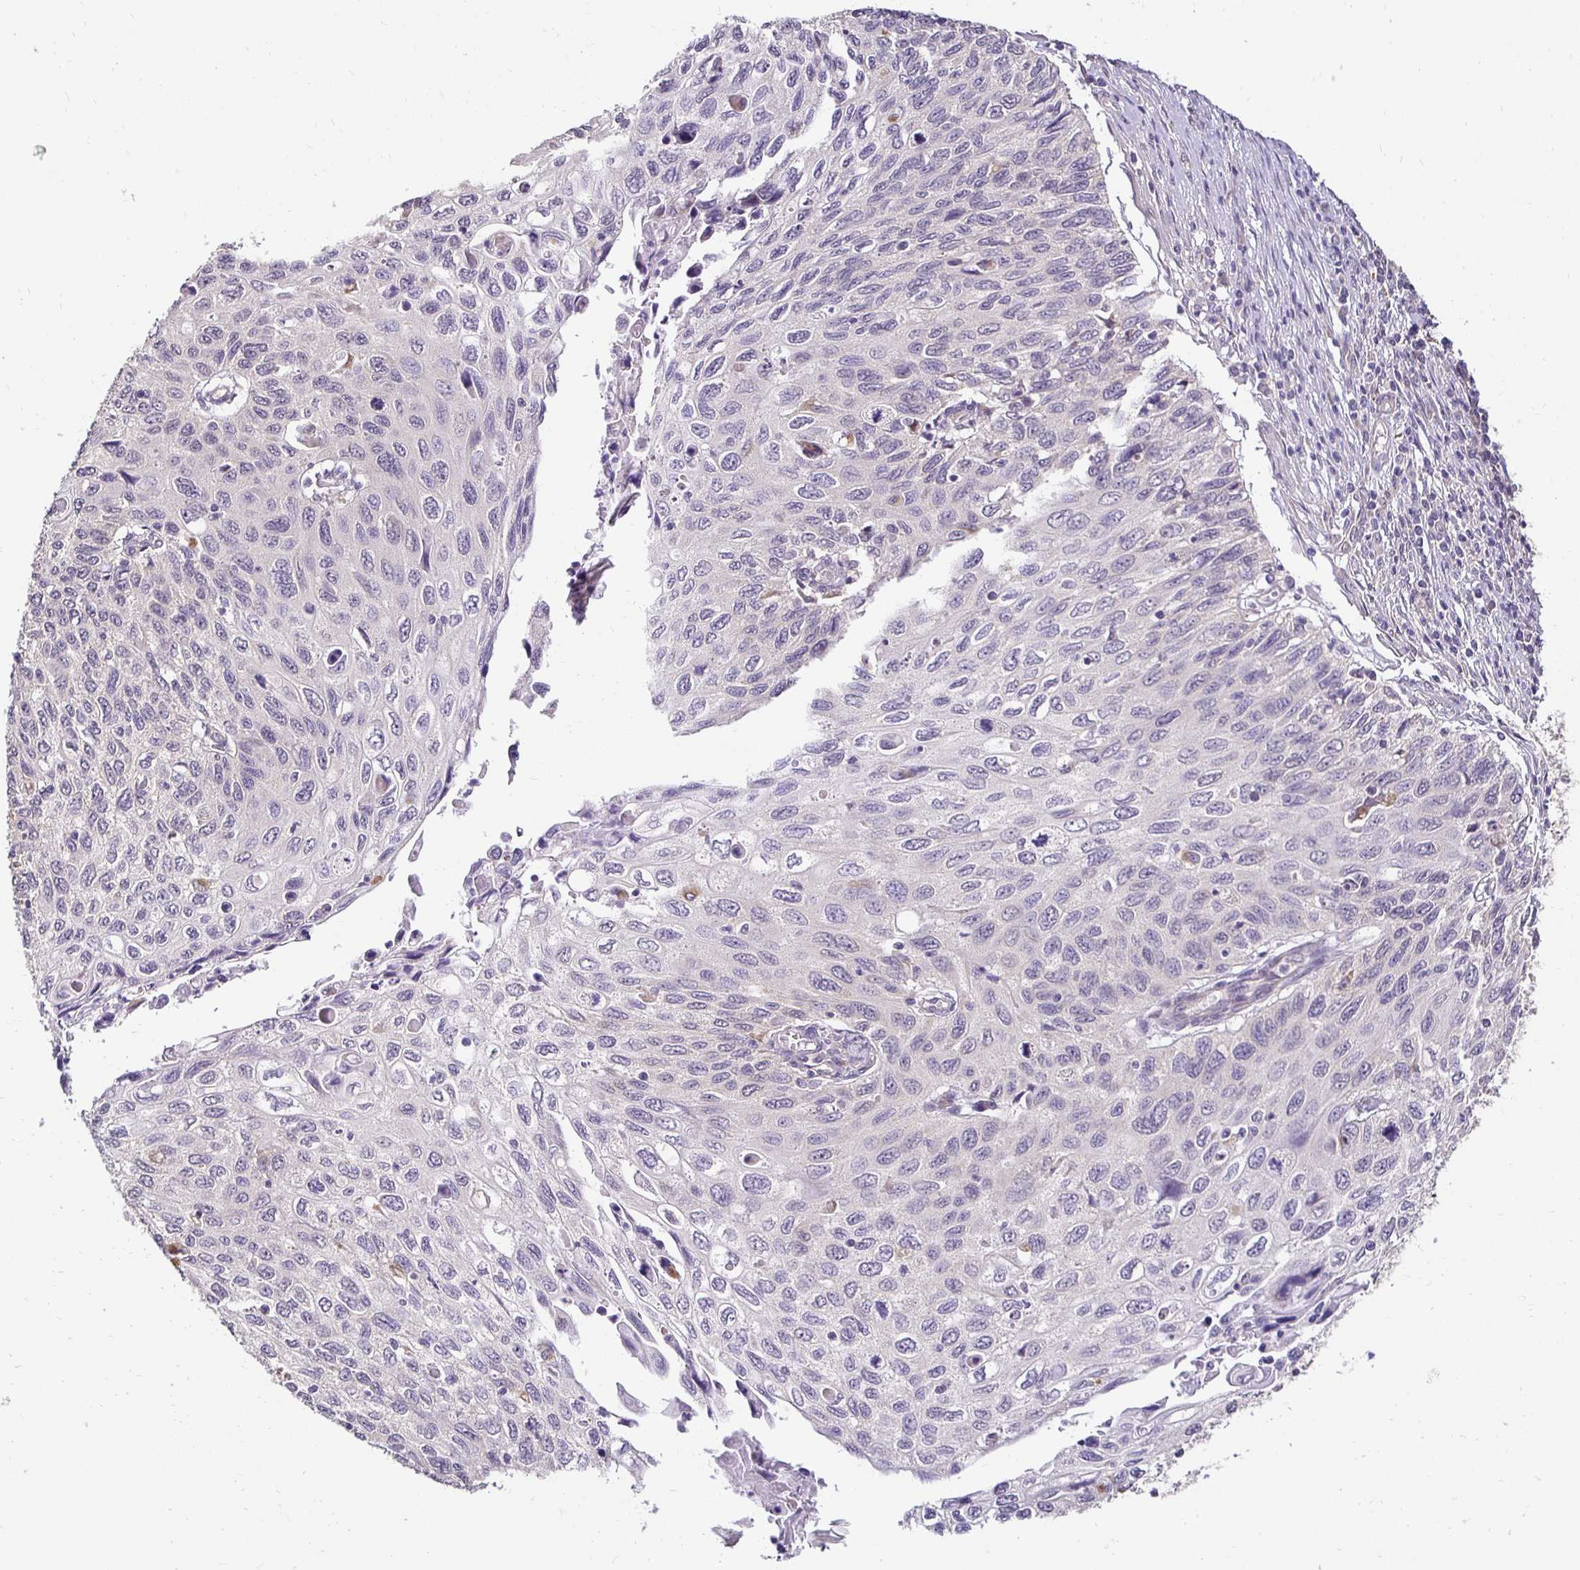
{"staining": {"intensity": "negative", "quantity": "none", "location": "none"}, "tissue": "cervical cancer", "cell_type": "Tumor cells", "image_type": "cancer", "snomed": [{"axis": "morphology", "description": "Squamous cell carcinoma, NOS"}, {"axis": "topography", "description": "Cervix"}], "caption": "An immunohistochemistry (IHC) photomicrograph of squamous cell carcinoma (cervical) is shown. There is no staining in tumor cells of squamous cell carcinoma (cervical). The staining is performed using DAB brown chromogen with nuclei counter-stained in using hematoxylin.", "gene": "RHEBL1", "patient": {"sex": "female", "age": 70}}